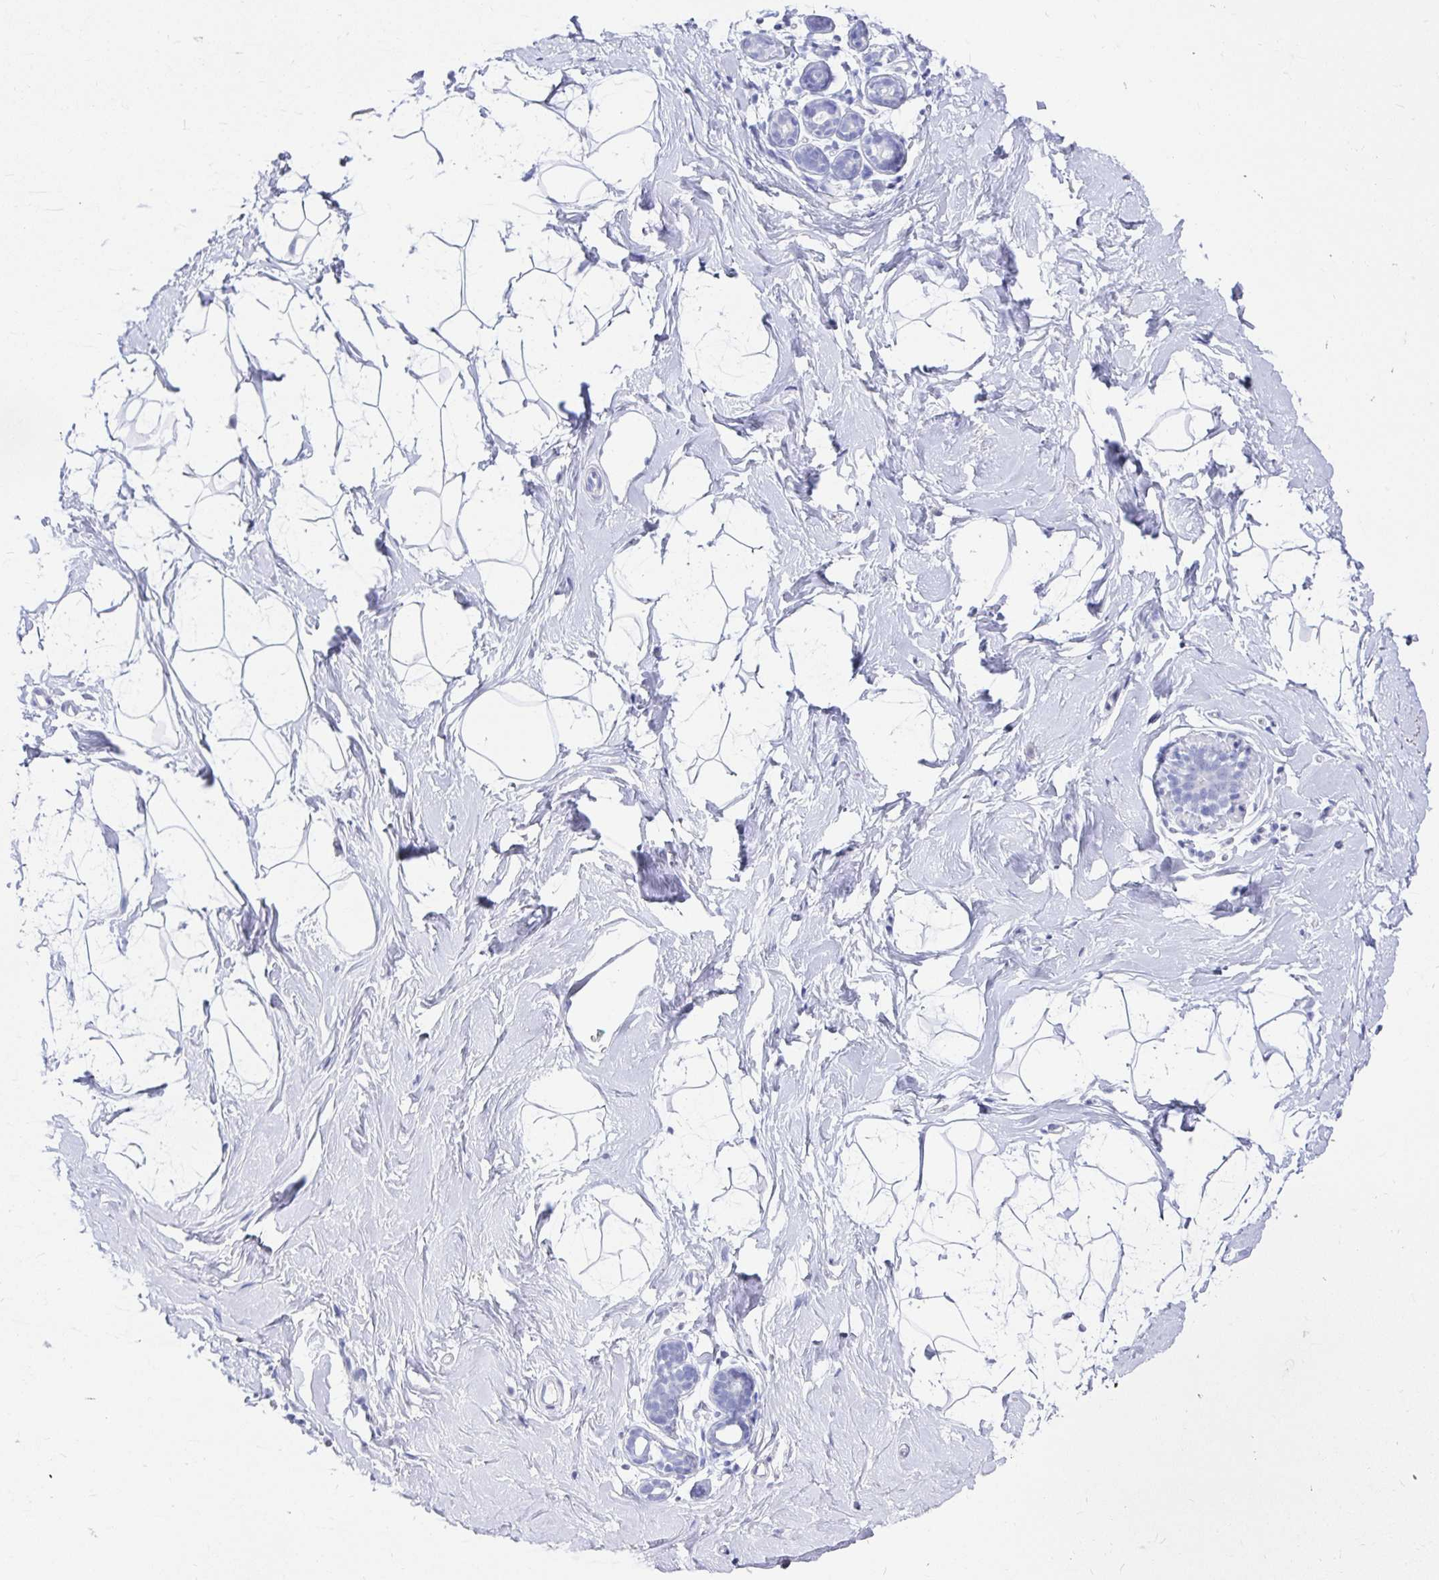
{"staining": {"intensity": "negative", "quantity": "none", "location": "none"}, "tissue": "breast", "cell_type": "Adipocytes", "image_type": "normal", "snomed": [{"axis": "morphology", "description": "Normal tissue, NOS"}, {"axis": "topography", "description": "Breast"}], "caption": "Immunohistochemistry (IHC) image of unremarkable breast: breast stained with DAB exhibits no significant protein positivity in adipocytes. Nuclei are stained in blue.", "gene": "ZPBP2", "patient": {"sex": "female", "age": 32}}